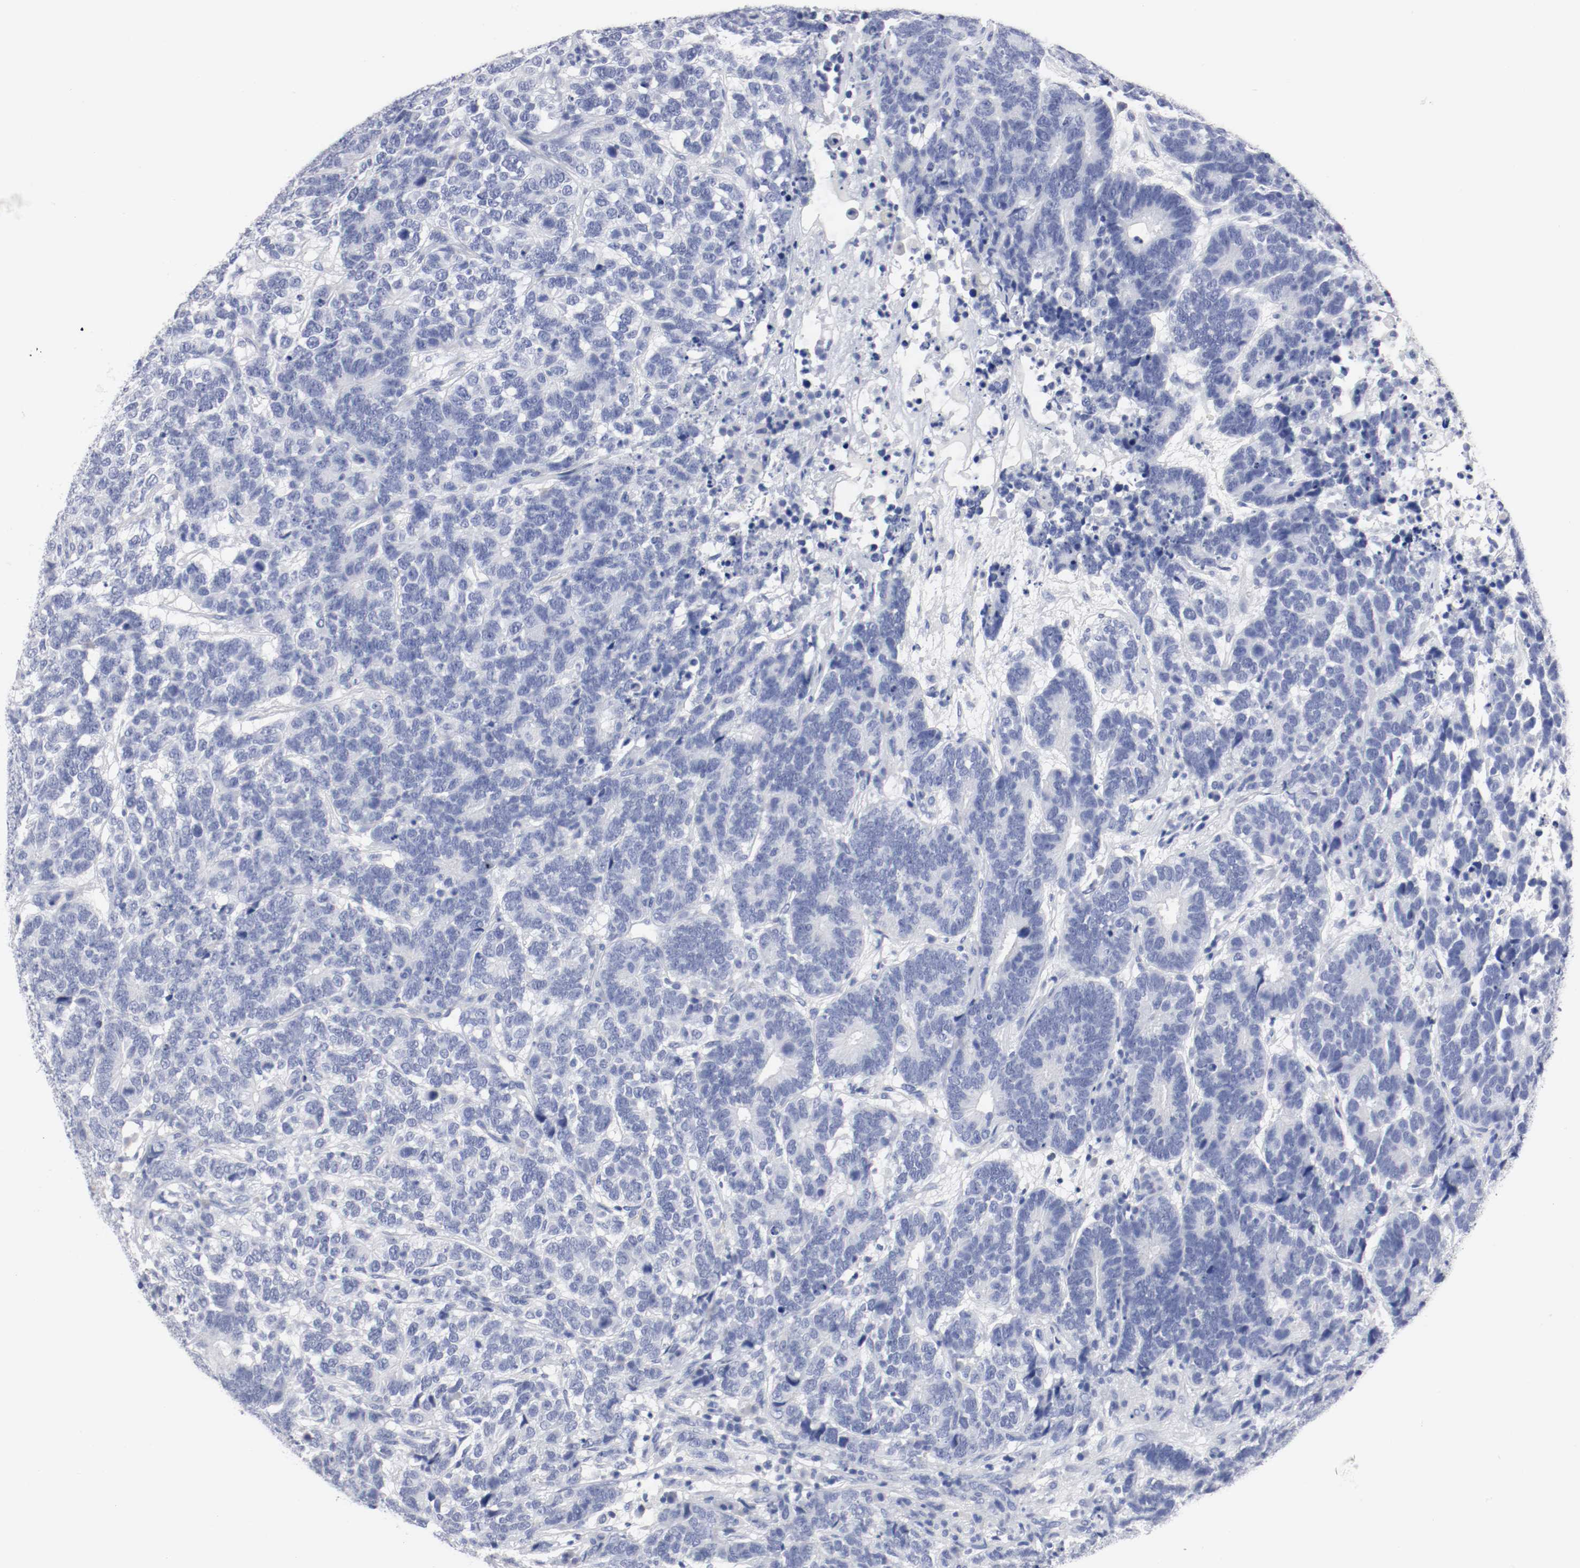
{"staining": {"intensity": "negative", "quantity": "none", "location": "none"}, "tissue": "testis cancer", "cell_type": "Tumor cells", "image_type": "cancer", "snomed": [{"axis": "morphology", "description": "Carcinoma, Embryonal, NOS"}, {"axis": "topography", "description": "Testis"}], "caption": "This is an IHC histopathology image of testis embryonal carcinoma. There is no positivity in tumor cells.", "gene": "GAD1", "patient": {"sex": "male", "age": 26}}